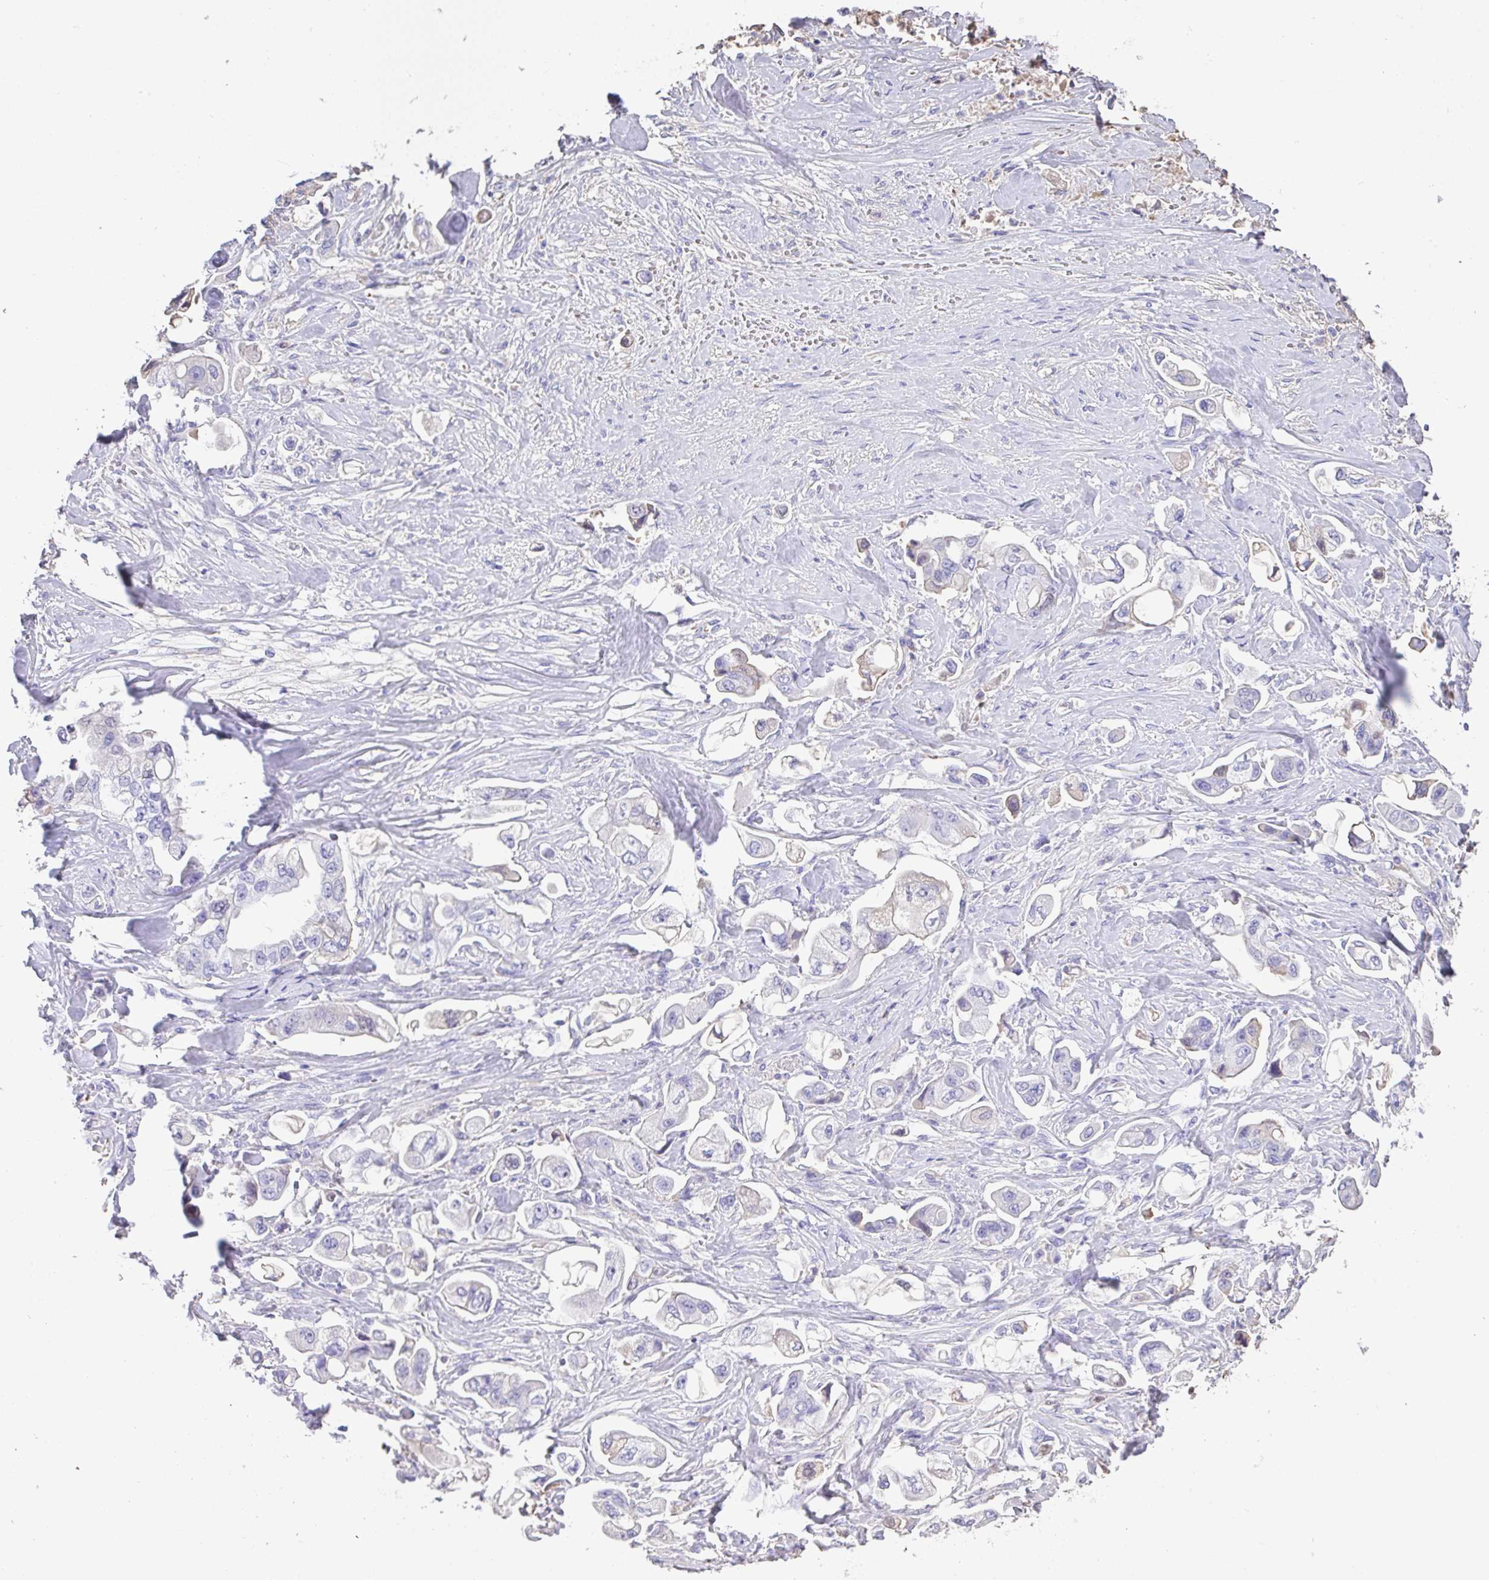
{"staining": {"intensity": "negative", "quantity": "none", "location": "none"}, "tissue": "stomach cancer", "cell_type": "Tumor cells", "image_type": "cancer", "snomed": [{"axis": "morphology", "description": "Adenocarcinoma, NOS"}, {"axis": "topography", "description": "Stomach"}], "caption": "An image of stomach adenocarcinoma stained for a protein reveals no brown staining in tumor cells. Nuclei are stained in blue.", "gene": "HOXC12", "patient": {"sex": "male", "age": 62}}